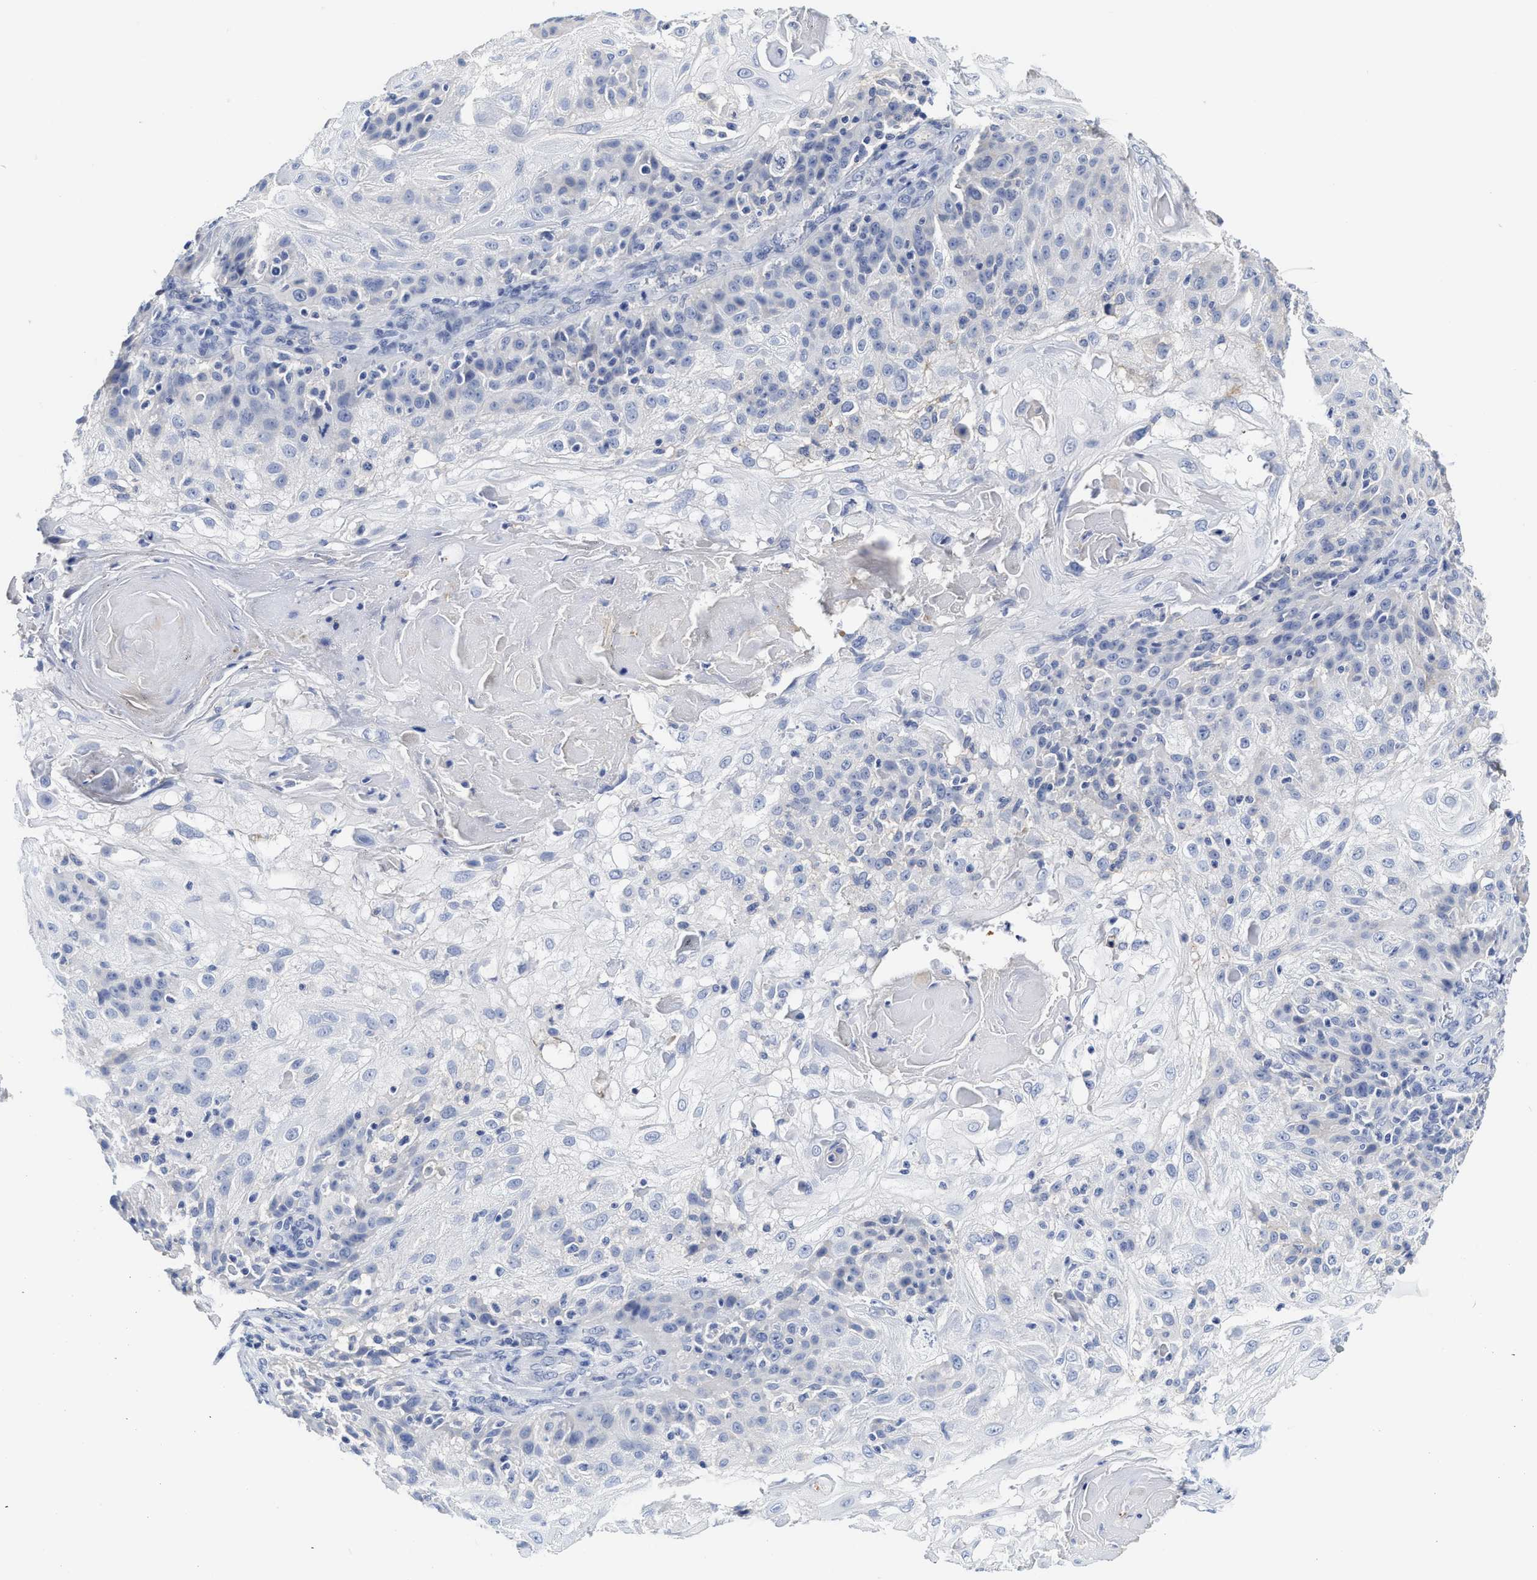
{"staining": {"intensity": "negative", "quantity": "none", "location": "none"}, "tissue": "skin cancer", "cell_type": "Tumor cells", "image_type": "cancer", "snomed": [{"axis": "morphology", "description": "Normal tissue, NOS"}, {"axis": "morphology", "description": "Squamous cell carcinoma, NOS"}, {"axis": "topography", "description": "Skin"}], "caption": "Skin cancer stained for a protein using immunohistochemistry (IHC) demonstrates no expression tumor cells.", "gene": "C2", "patient": {"sex": "female", "age": 83}}